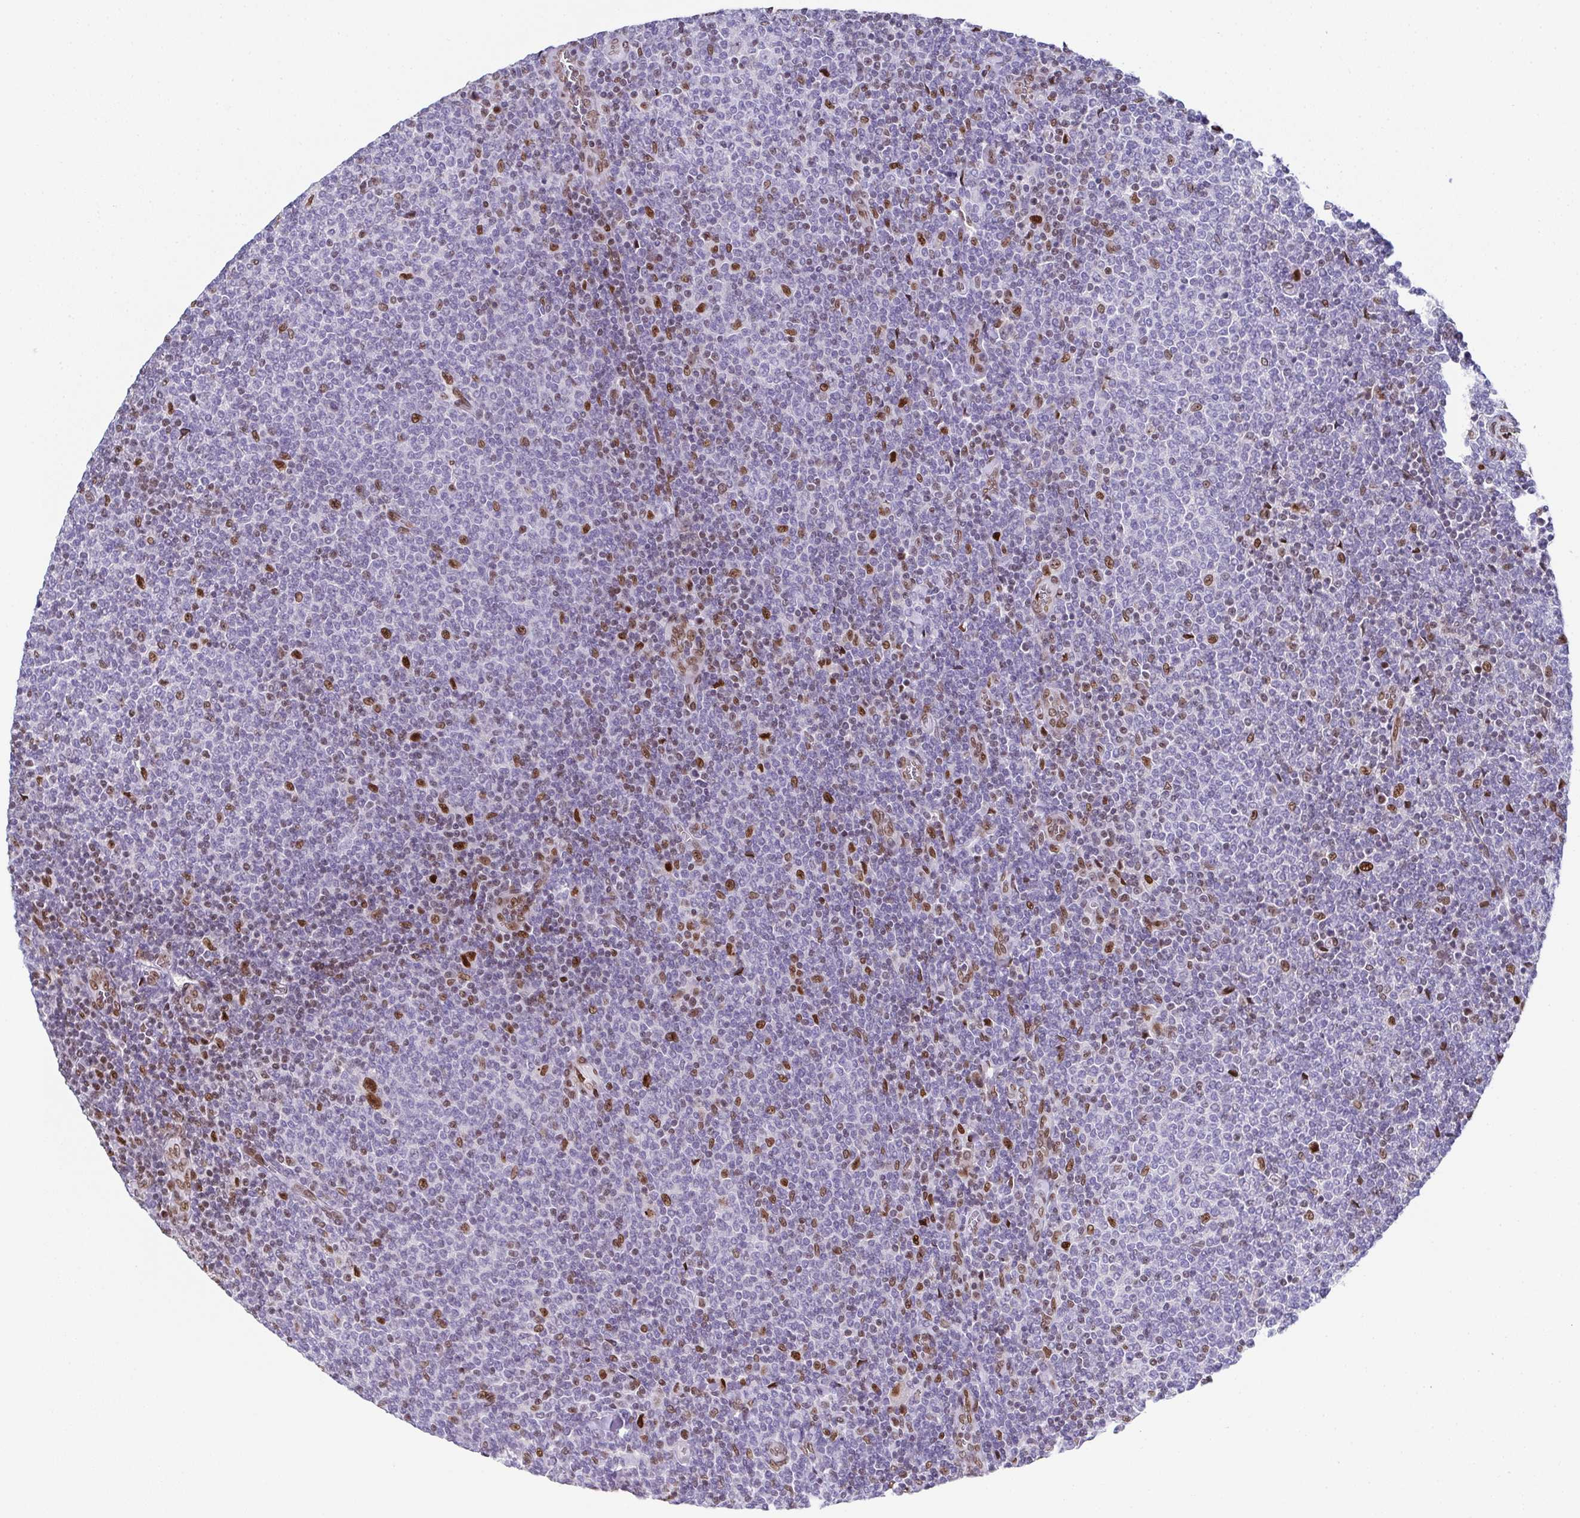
{"staining": {"intensity": "moderate", "quantity": "<25%", "location": "nuclear"}, "tissue": "lymphoma", "cell_type": "Tumor cells", "image_type": "cancer", "snomed": [{"axis": "morphology", "description": "Malignant lymphoma, non-Hodgkin's type, Low grade"}, {"axis": "topography", "description": "Lymph node"}], "caption": "Tumor cells demonstrate low levels of moderate nuclear positivity in approximately <25% of cells in human malignant lymphoma, non-Hodgkin's type (low-grade).", "gene": "RB1", "patient": {"sex": "male", "age": 52}}